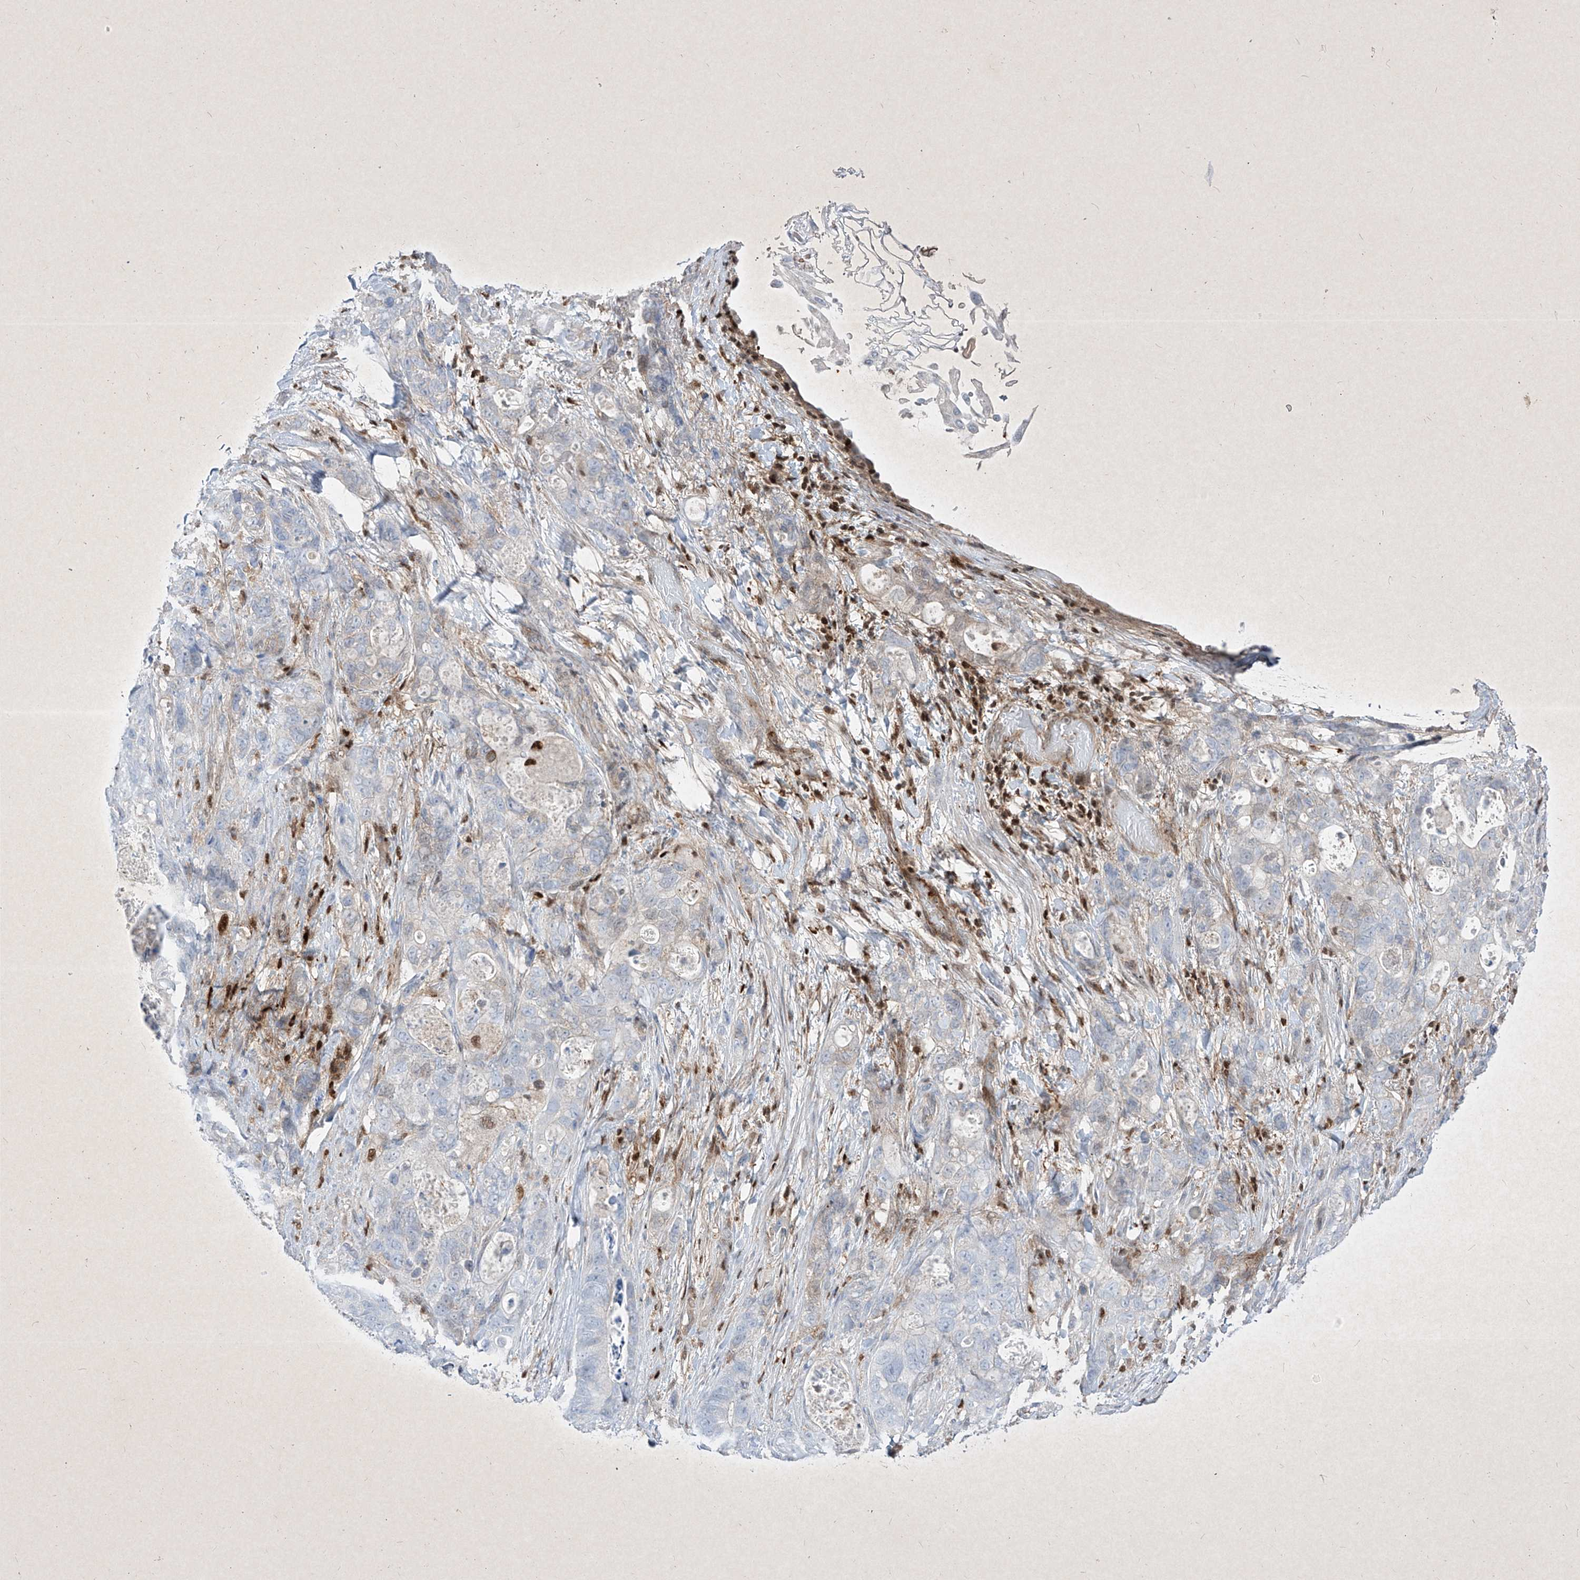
{"staining": {"intensity": "negative", "quantity": "none", "location": "none"}, "tissue": "stomach cancer", "cell_type": "Tumor cells", "image_type": "cancer", "snomed": [{"axis": "morphology", "description": "Normal tissue, NOS"}, {"axis": "morphology", "description": "Adenocarcinoma, NOS"}, {"axis": "topography", "description": "Stomach"}], "caption": "A high-resolution histopathology image shows immunohistochemistry staining of stomach adenocarcinoma, which exhibits no significant positivity in tumor cells. (DAB (3,3'-diaminobenzidine) immunohistochemistry, high magnification).", "gene": "PSMB10", "patient": {"sex": "female", "age": 89}}